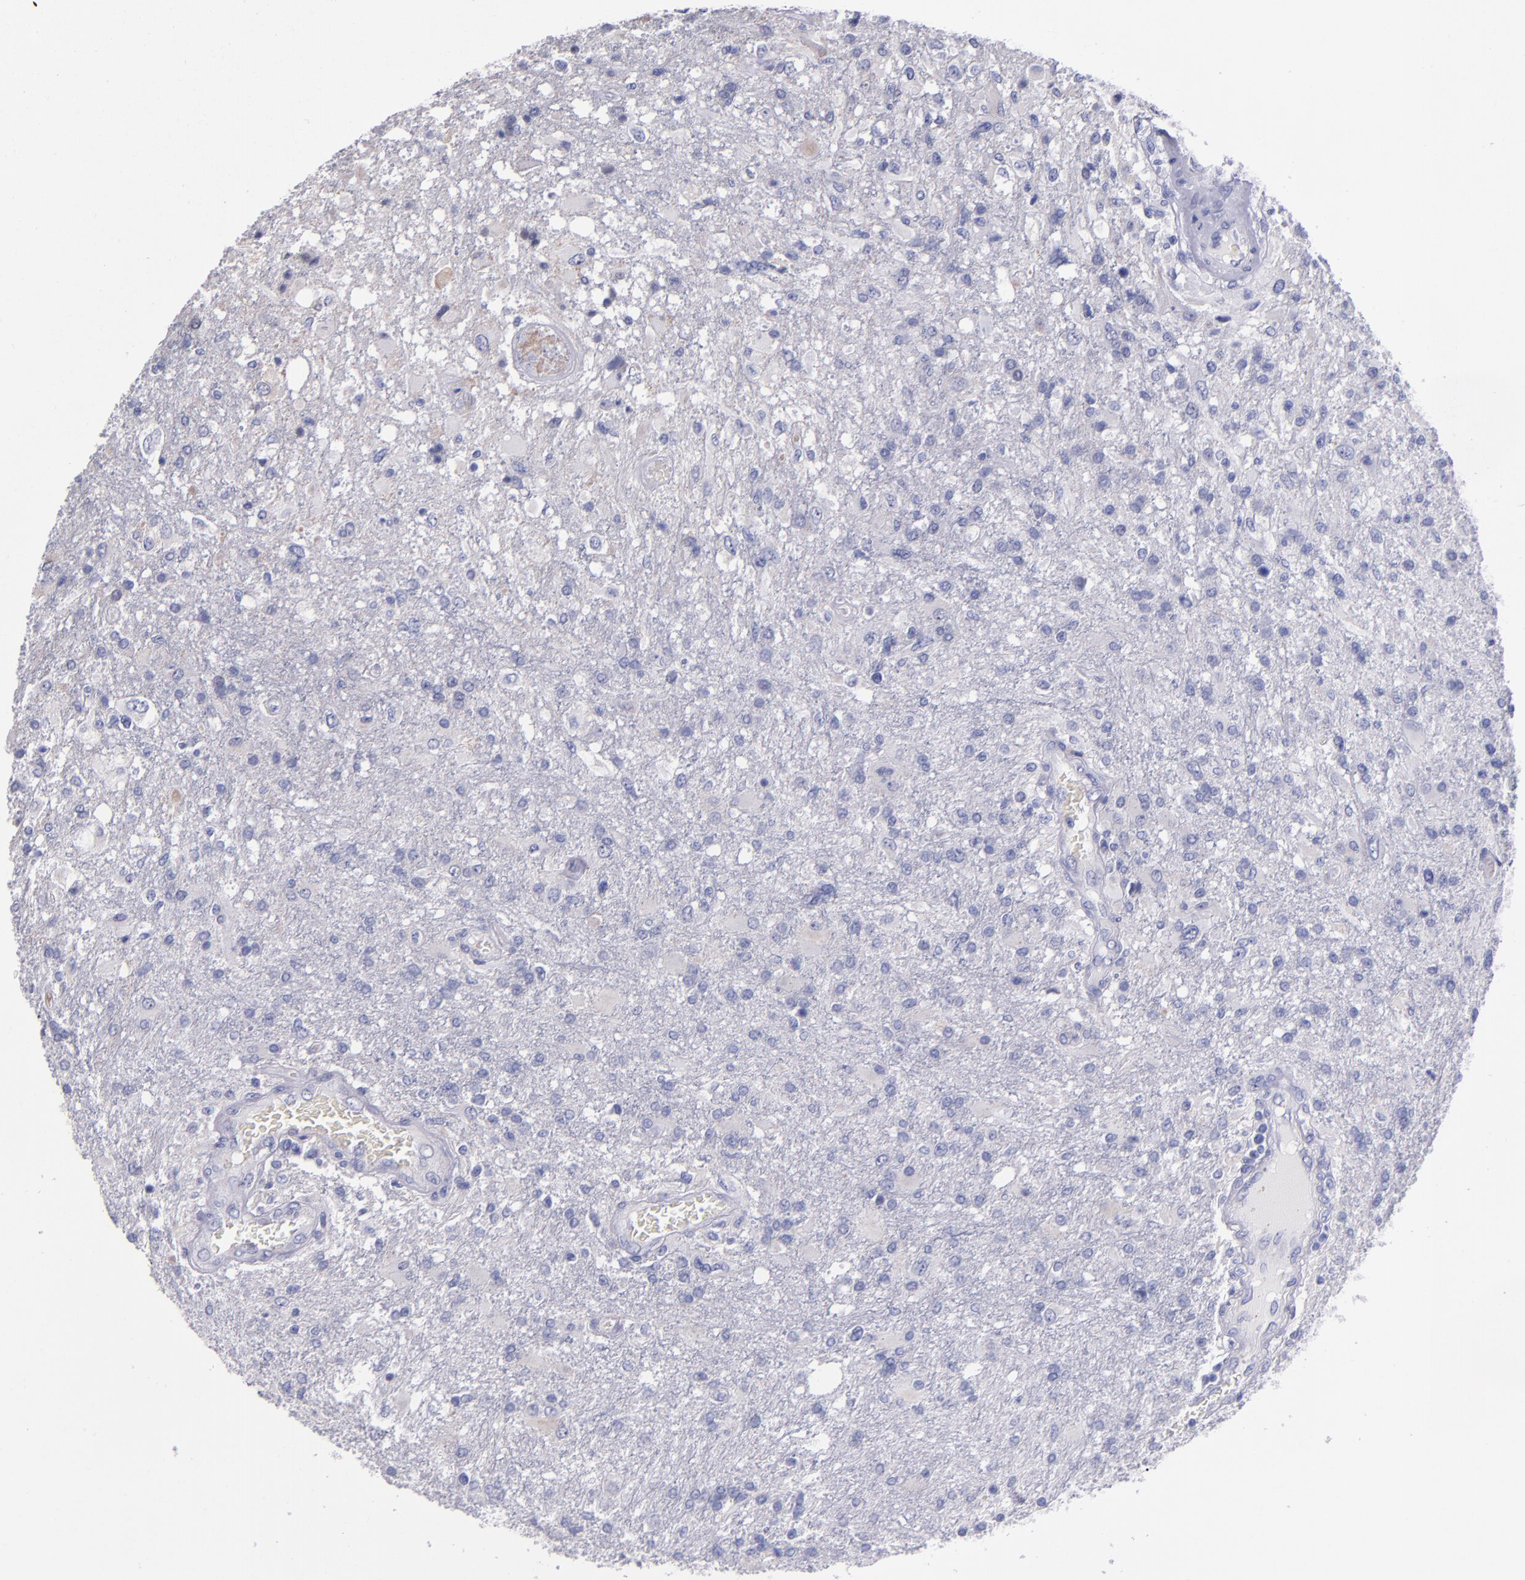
{"staining": {"intensity": "negative", "quantity": "none", "location": "none"}, "tissue": "glioma", "cell_type": "Tumor cells", "image_type": "cancer", "snomed": [{"axis": "morphology", "description": "Glioma, malignant, High grade"}, {"axis": "topography", "description": "Cerebral cortex"}], "caption": "An immunohistochemistry (IHC) photomicrograph of malignant high-grade glioma is shown. There is no staining in tumor cells of malignant high-grade glioma. (DAB (3,3'-diaminobenzidine) IHC, high magnification).", "gene": "RAB41", "patient": {"sex": "male", "age": 79}}